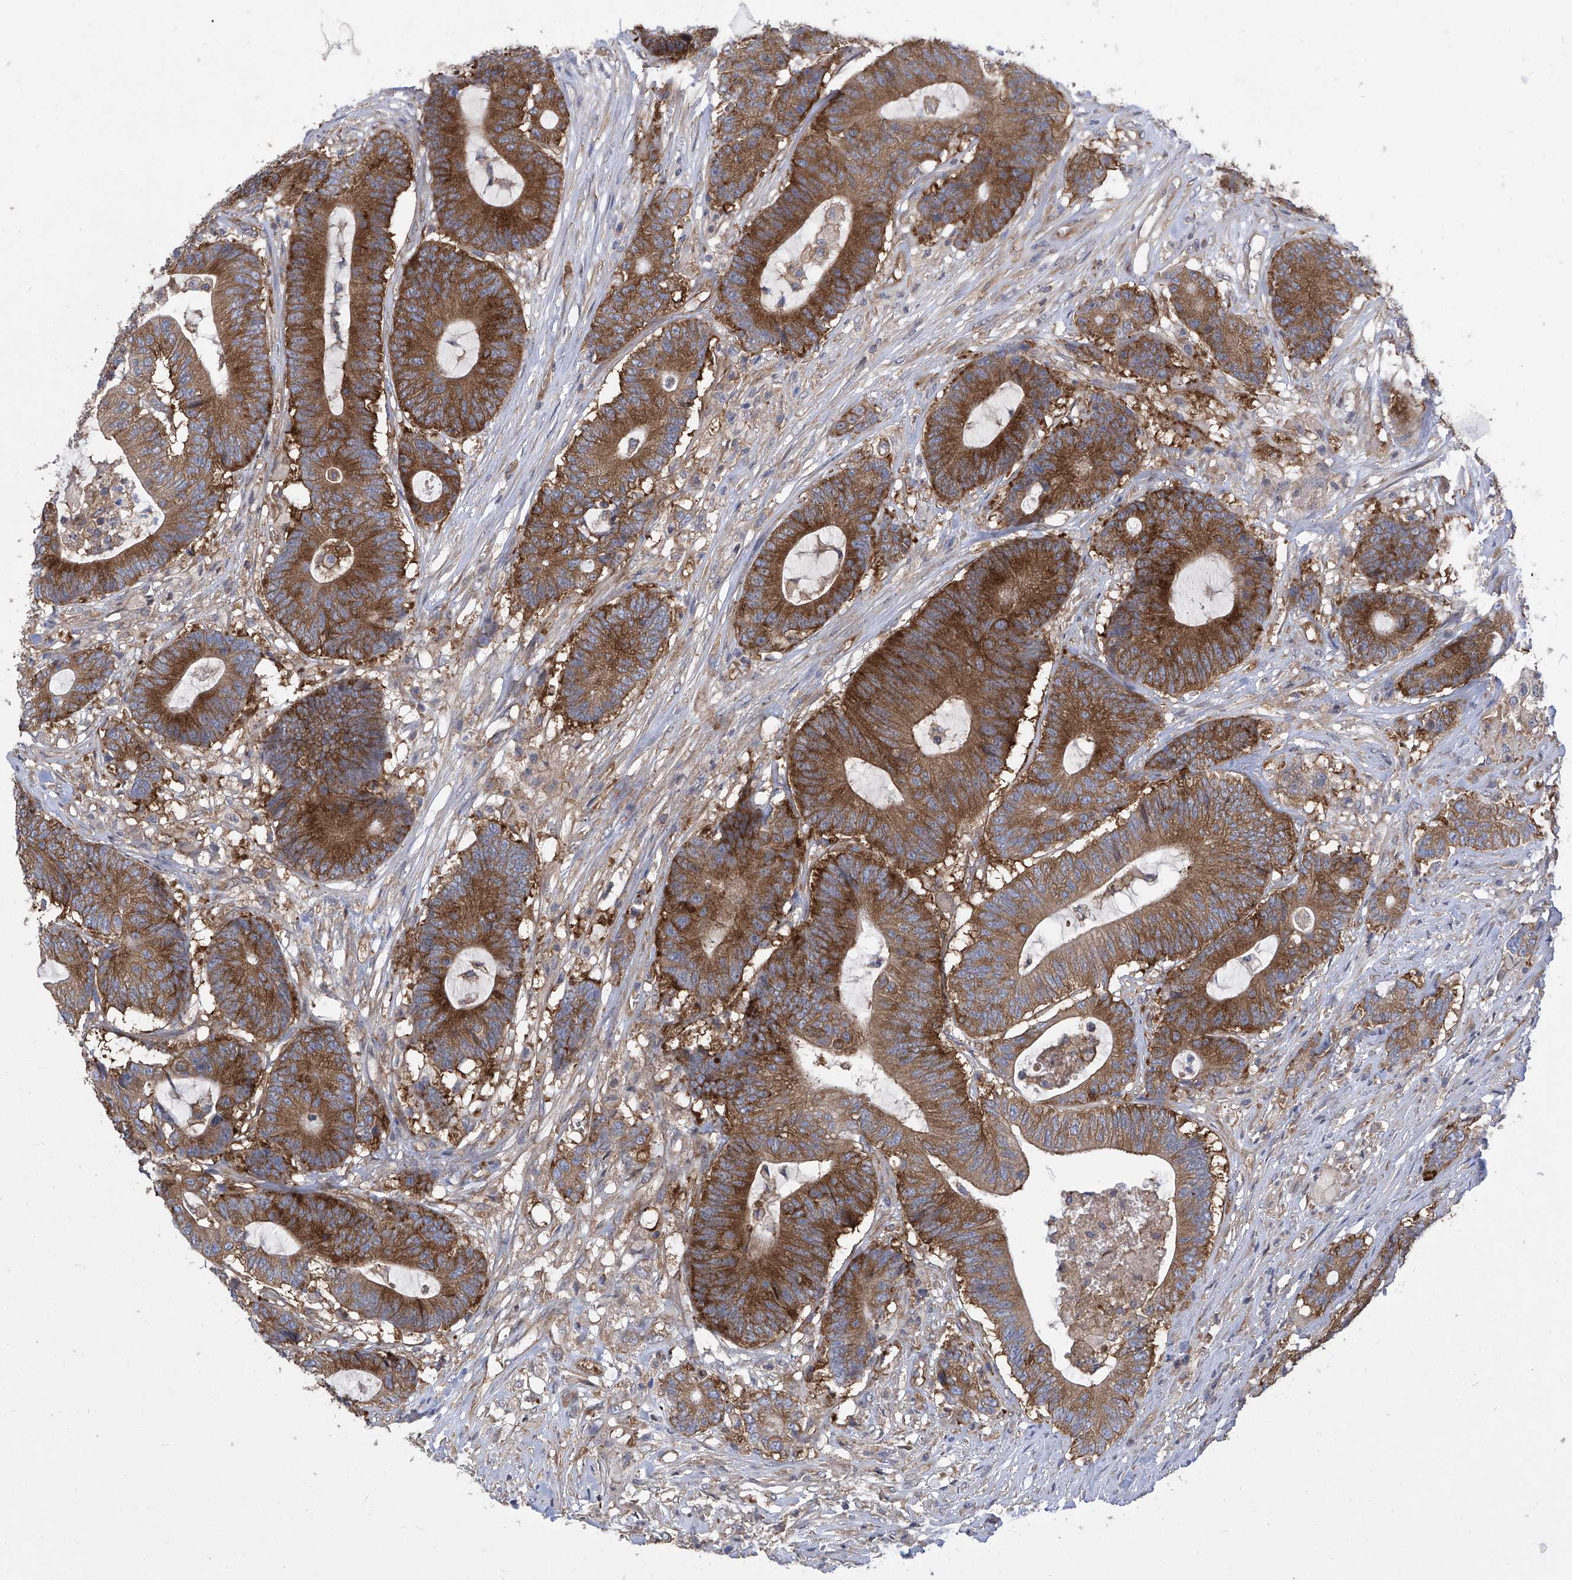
{"staining": {"intensity": "moderate", "quantity": ">75%", "location": "cytoplasmic/membranous"}, "tissue": "colorectal cancer", "cell_type": "Tumor cells", "image_type": "cancer", "snomed": [{"axis": "morphology", "description": "Adenocarcinoma, NOS"}, {"axis": "topography", "description": "Colon"}], "caption": "Immunohistochemistry micrograph of colorectal adenocarcinoma stained for a protein (brown), which shows medium levels of moderate cytoplasmic/membranous expression in about >75% of tumor cells.", "gene": "EIF3M", "patient": {"sex": "female", "age": 84}}